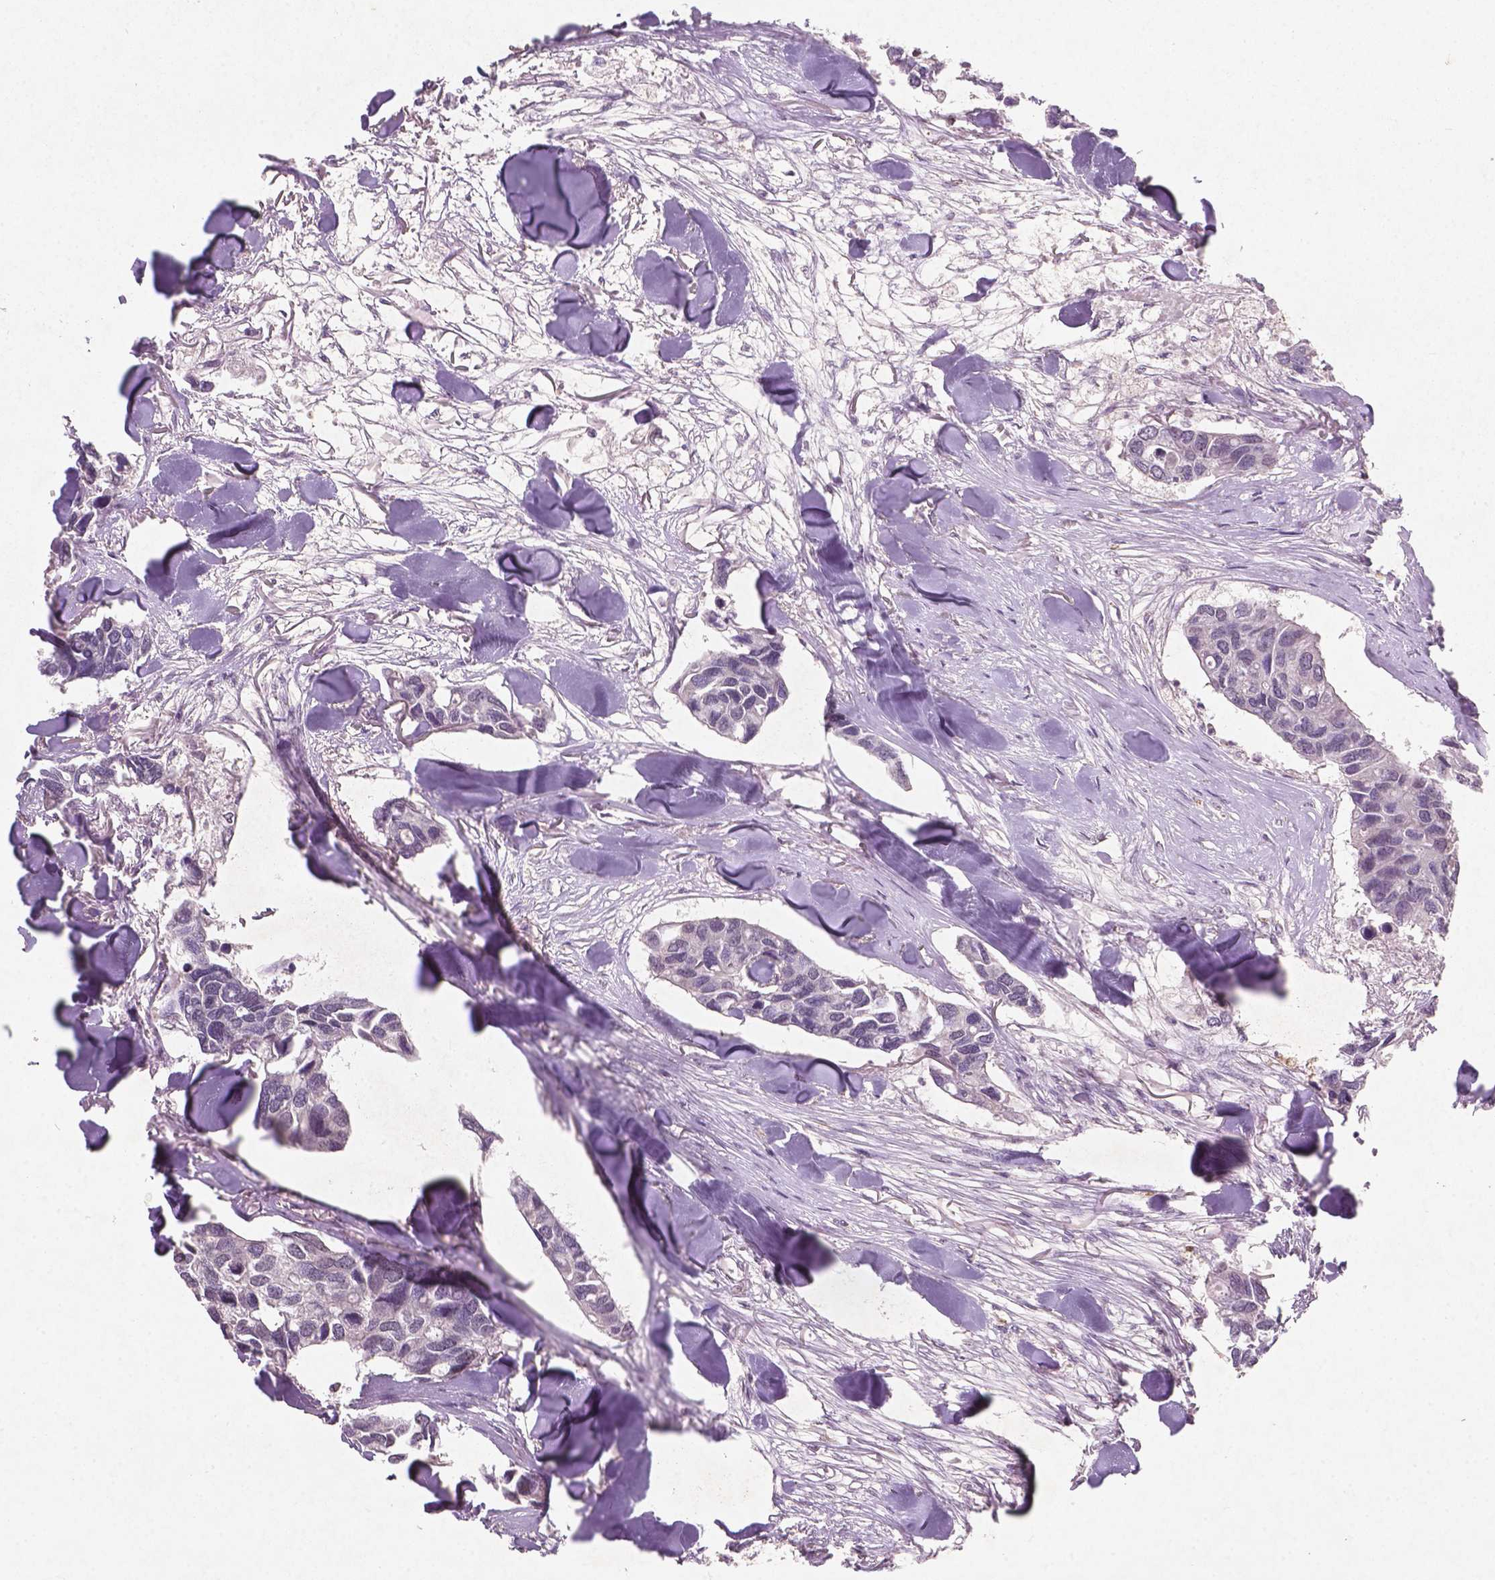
{"staining": {"intensity": "negative", "quantity": "none", "location": "none"}, "tissue": "breast cancer", "cell_type": "Tumor cells", "image_type": "cancer", "snomed": [{"axis": "morphology", "description": "Duct carcinoma"}, {"axis": "topography", "description": "Breast"}], "caption": "Immunohistochemistry (IHC) image of neoplastic tissue: invasive ductal carcinoma (breast) stained with DAB (3,3'-diaminobenzidine) displays no significant protein positivity in tumor cells.", "gene": "SMAD2", "patient": {"sex": "female", "age": 83}}